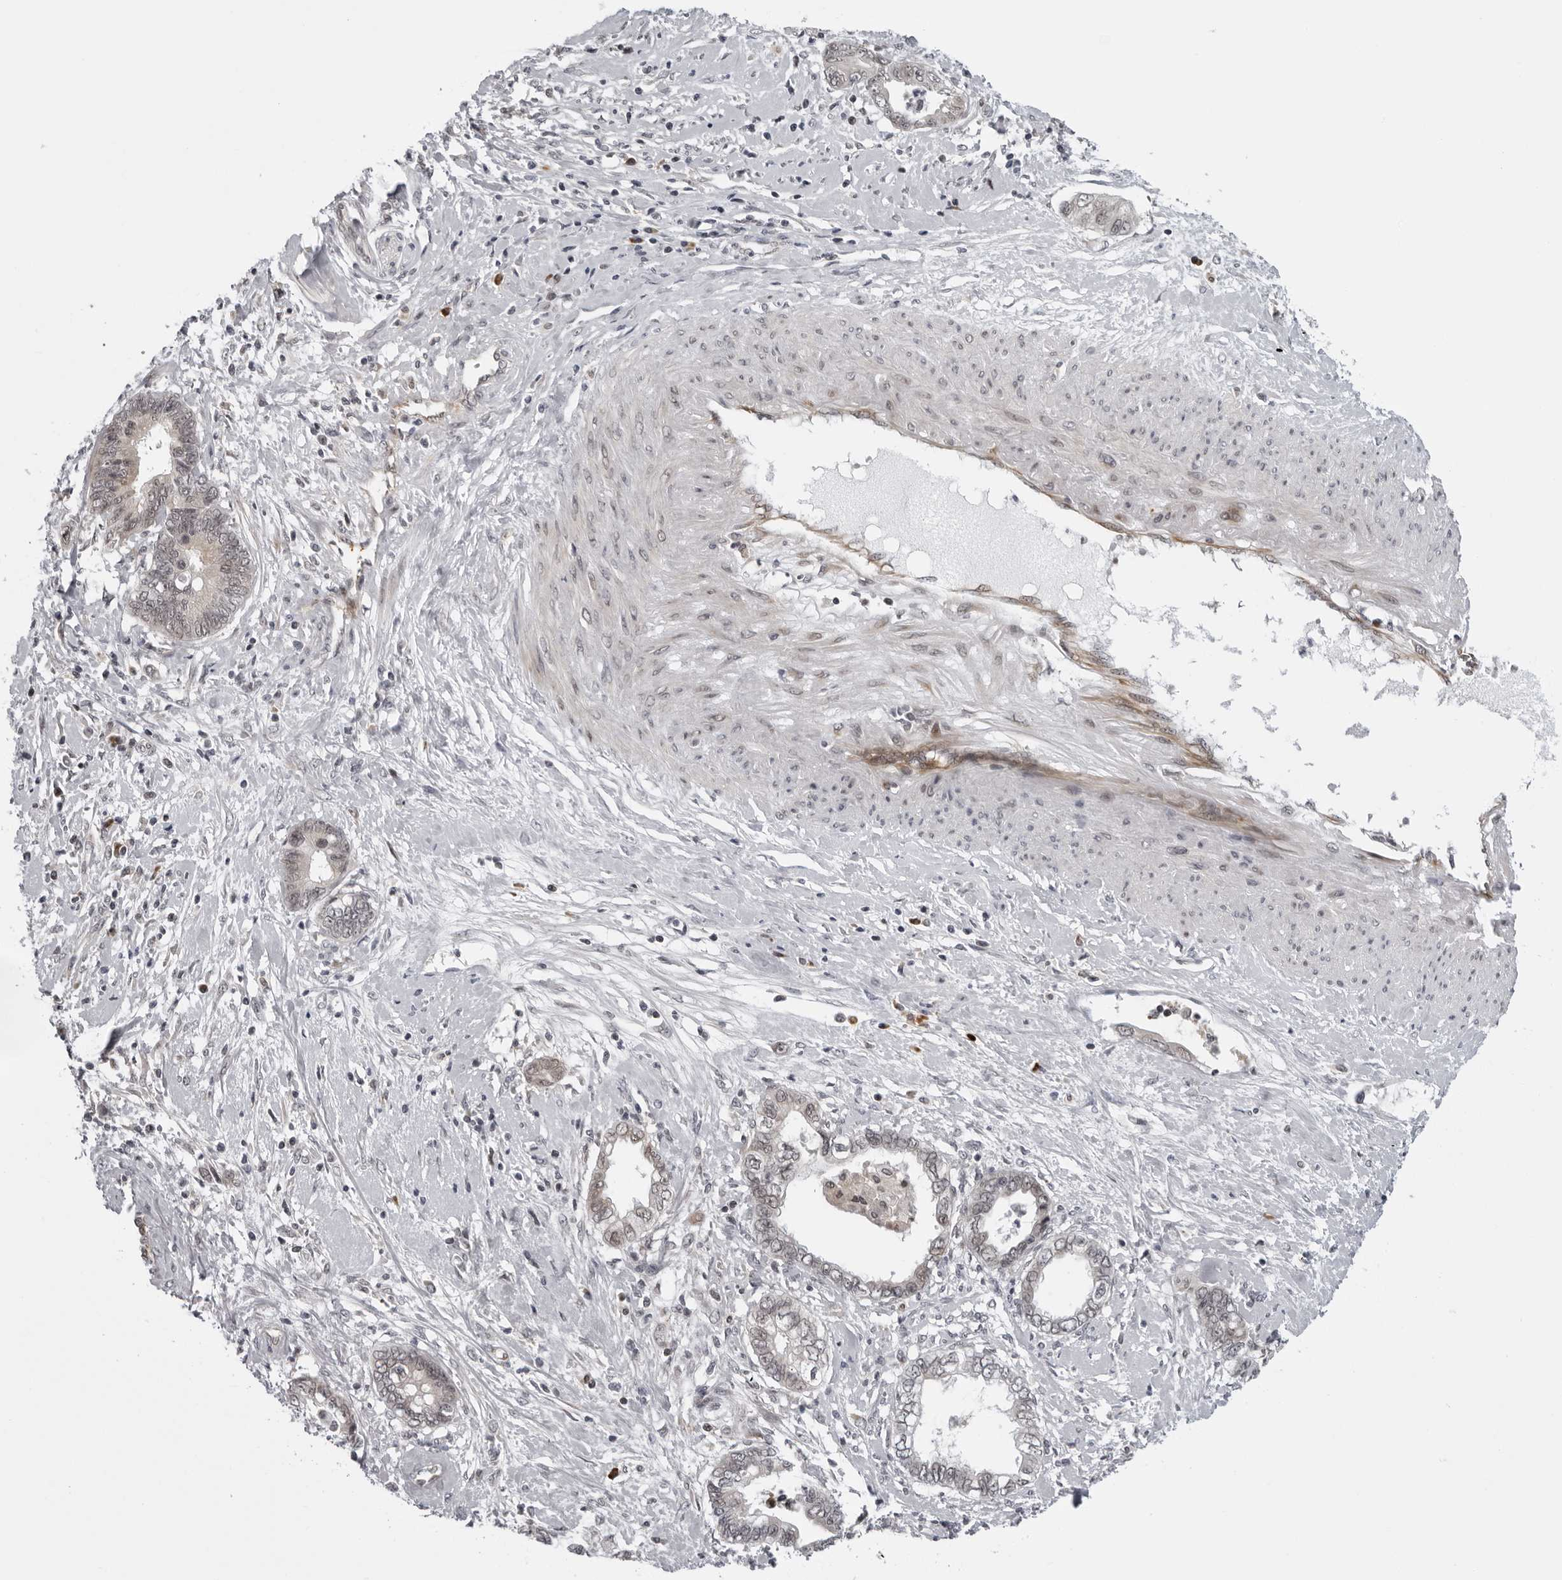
{"staining": {"intensity": "negative", "quantity": "none", "location": "none"}, "tissue": "cervical cancer", "cell_type": "Tumor cells", "image_type": "cancer", "snomed": [{"axis": "morphology", "description": "Adenocarcinoma, NOS"}, {"axis": "topography", "description": "Cervix"}], "caption": "Tumor cells are negative for brown protein staining in cervical cancer (adenocarcinoma). (Stains: DAB (3,3'-diaminobenzidine) immunohistochemistry (IHC) with hematoxylin counter stain, Microscopy: brightfield microscopy at high magnification).", "gene": "GCSAML", "patient": {"sex": "female", "age": 44}}